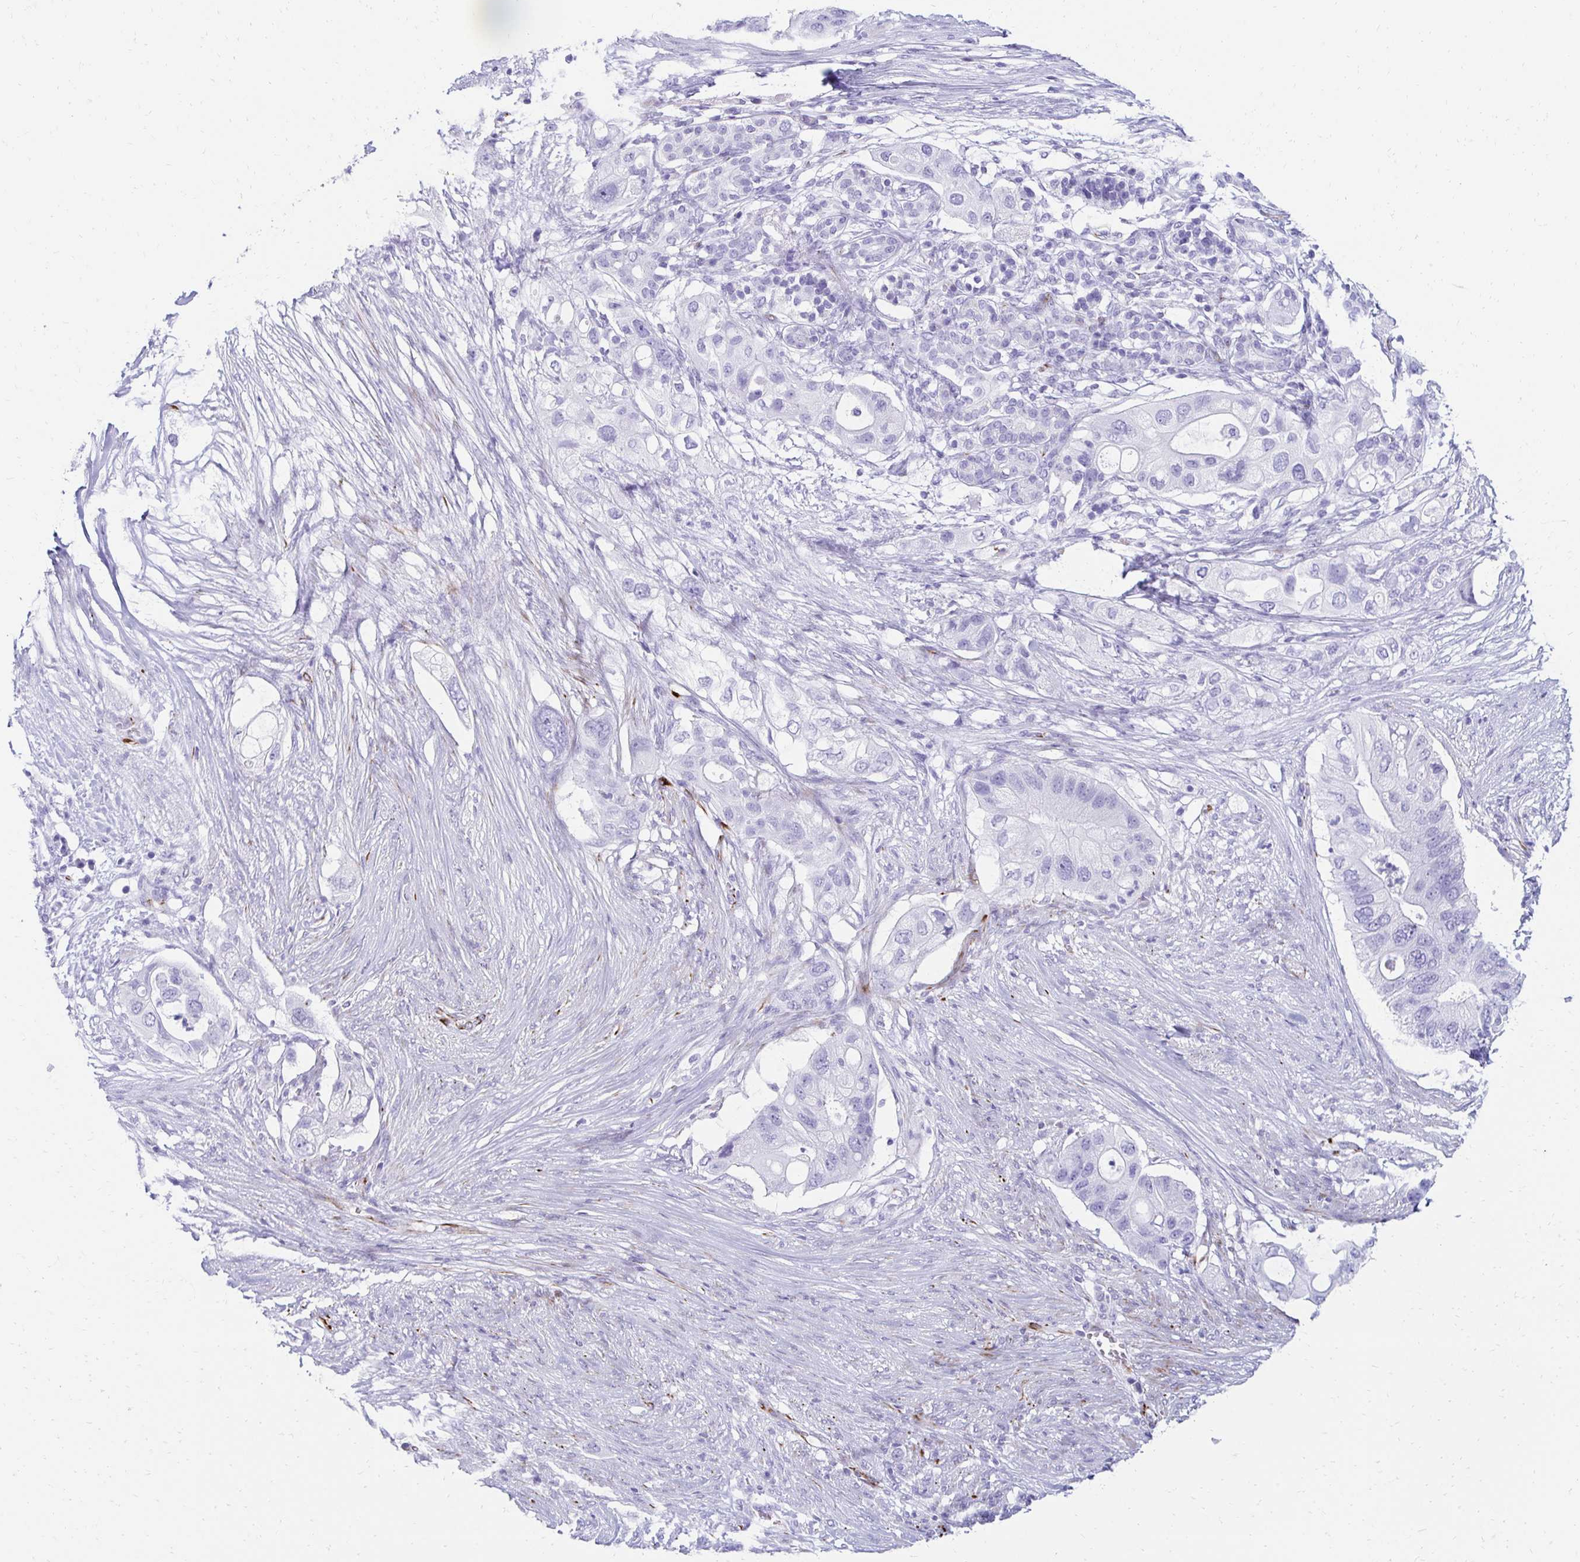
{"staining": {"intensity": "negative", "quantity": "none", "location": "none"}, "tissue": "pancreatic cancer", "cell_type": "Tumor cells", "image_type": "cancer", "snomed": [{"axis": "morphology", "description": "Adenocarcinoma, NOS"}, {"axis": "topography", "description": "Pancreas"}], "caption": "Immunohistochemical staining of pancreatic cancer shows no significant positivity in tumor cells. (Stains: DAB (3,3'-diaminobenzidine) immunohistochemistry with hematoxylin counter stain, Microscopy: brightfield microscopy at high magnification).", "gene": "TMEM54", "patient": {"sex": "female", "age": 72}}